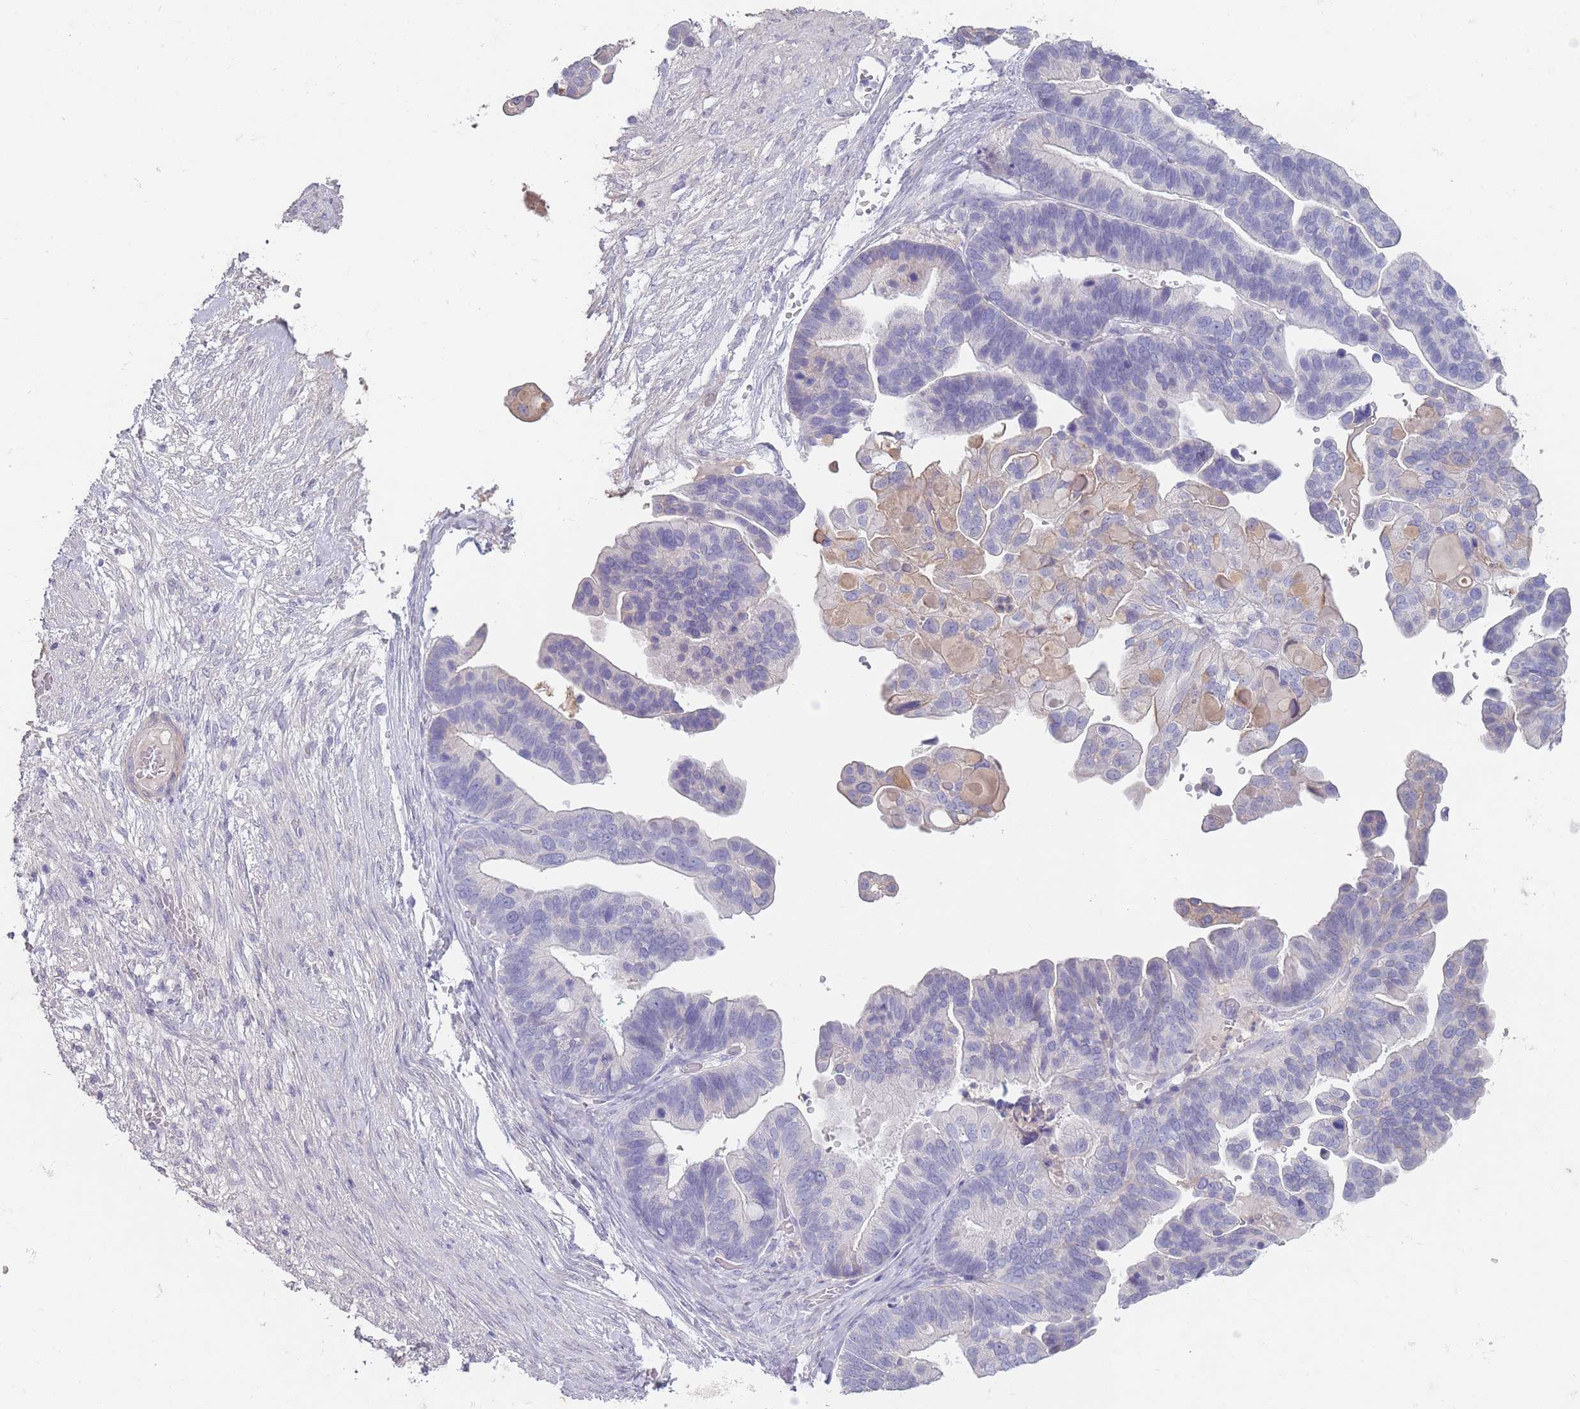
{"staining": {"intensity": "negative", "quantity": "none", "location": "none"}, "tissue": "ovarian cancer", "cell_type": "Tumor cells", "image_type": "cancer", "snomed": [{"axis": "morphology", "description": "Cystadenocarcinoma, serous, NOS"}, {"axis": "topography", "description": "Ovary"}], "caption": "Immunohistochemical staining of human ovarian cancer (serous cystadenocarcinoma) exhibits no significant positivity in tumor cells.", "gene": "RHBG", "patient": {"sex": "female", "age": 56}}